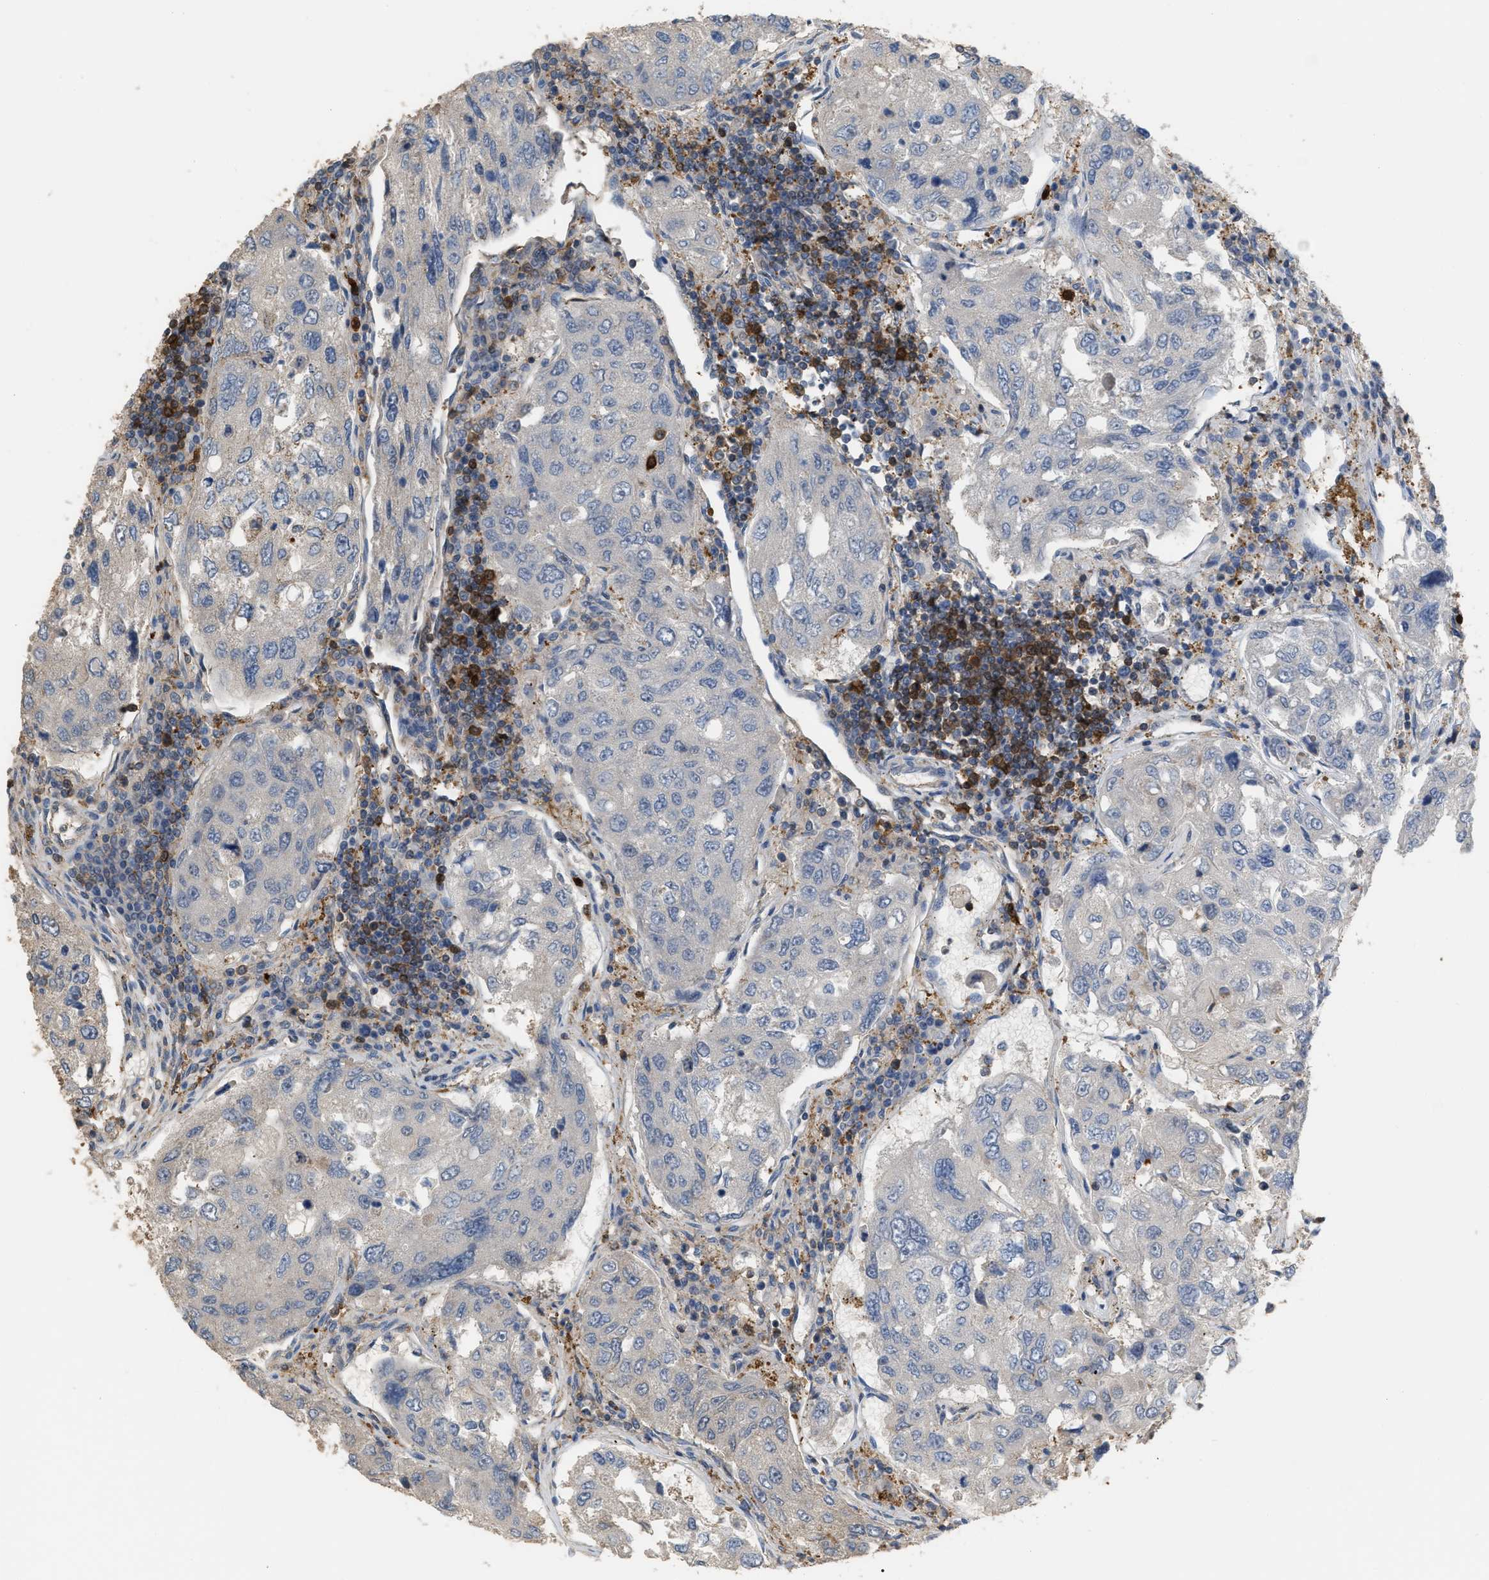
{"staining": {"intensity": "negative", "quantity": "none", "location": "none"}, "tissue": "urothelial cancer", "cell_type": "Tumor cells", "image_type": "cancer", "snomed": [{"axis": "morphology", "description": "Urothelial carcinoma, High grade"}, {"axis": "topography", "description": "Lymph node"}, {"axis": "topography", "description": "Urinary bladder"}], "caption": "Urothelial cancer was stained to show a protein in brown. There is no significant positivity in tumor cells. Nuclei are stained in blue.", "gene": "MTPN", "patient": {"sex": "male", "age": 51}}